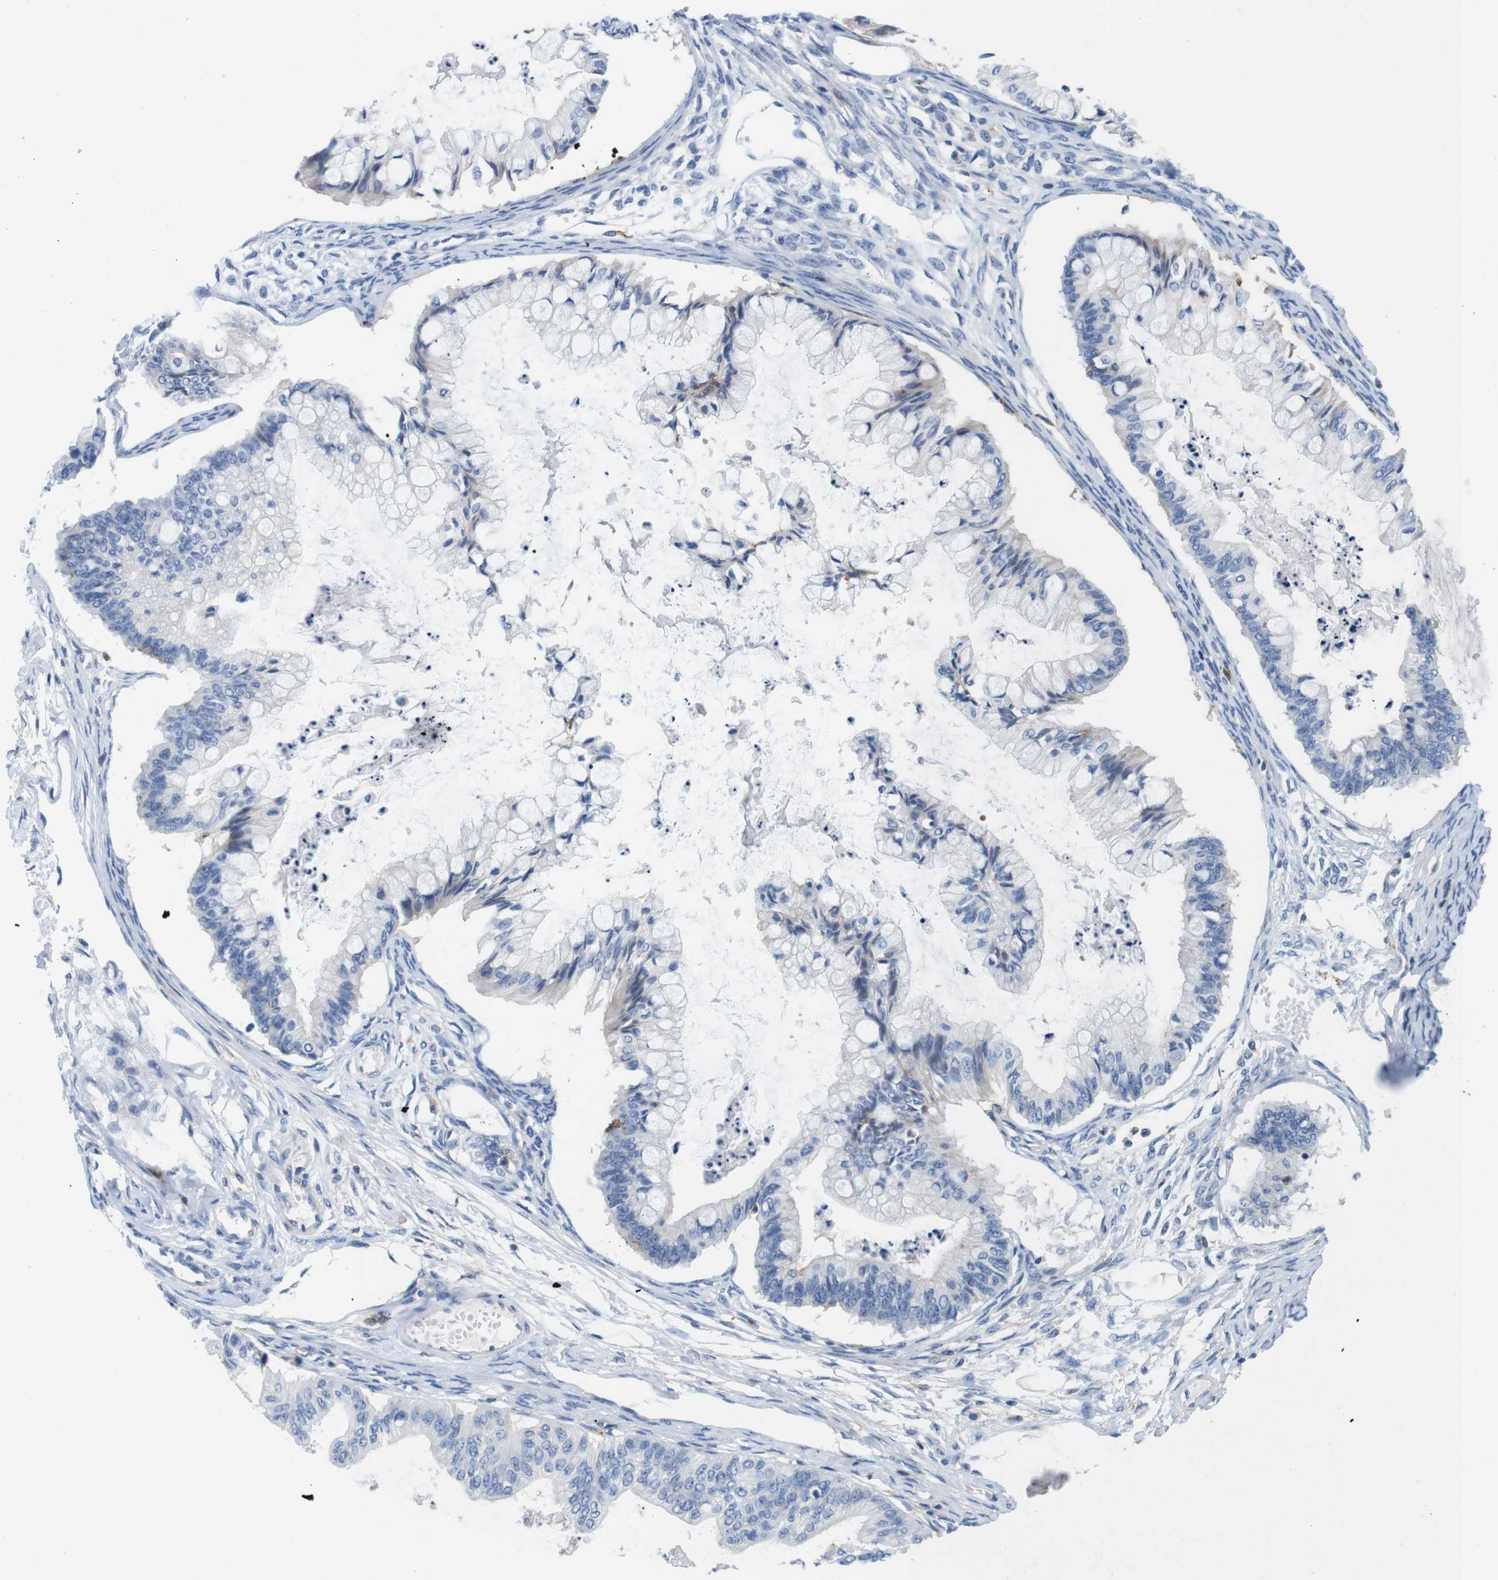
{"staining": {"intensity": "negative", "quantity": "none", "location": "none"}, "tissue": "ovarian cancer", "cell_type": "Tumor cells", "image_type": "cancer", "snomed": [{"axis": "morphology", "description": "Cystadenocarcinoma, mucinous, NOS"}, {"axis": "topography", "description": "Ovary"}], "caption": "Human mucinous cystadenocarcinoma (ovarian) stained for a protein using immunohistochemistry displays no expression in tumor cells.", "gene": "CD300C", "patient": {"sex": "female", "age": 57}}